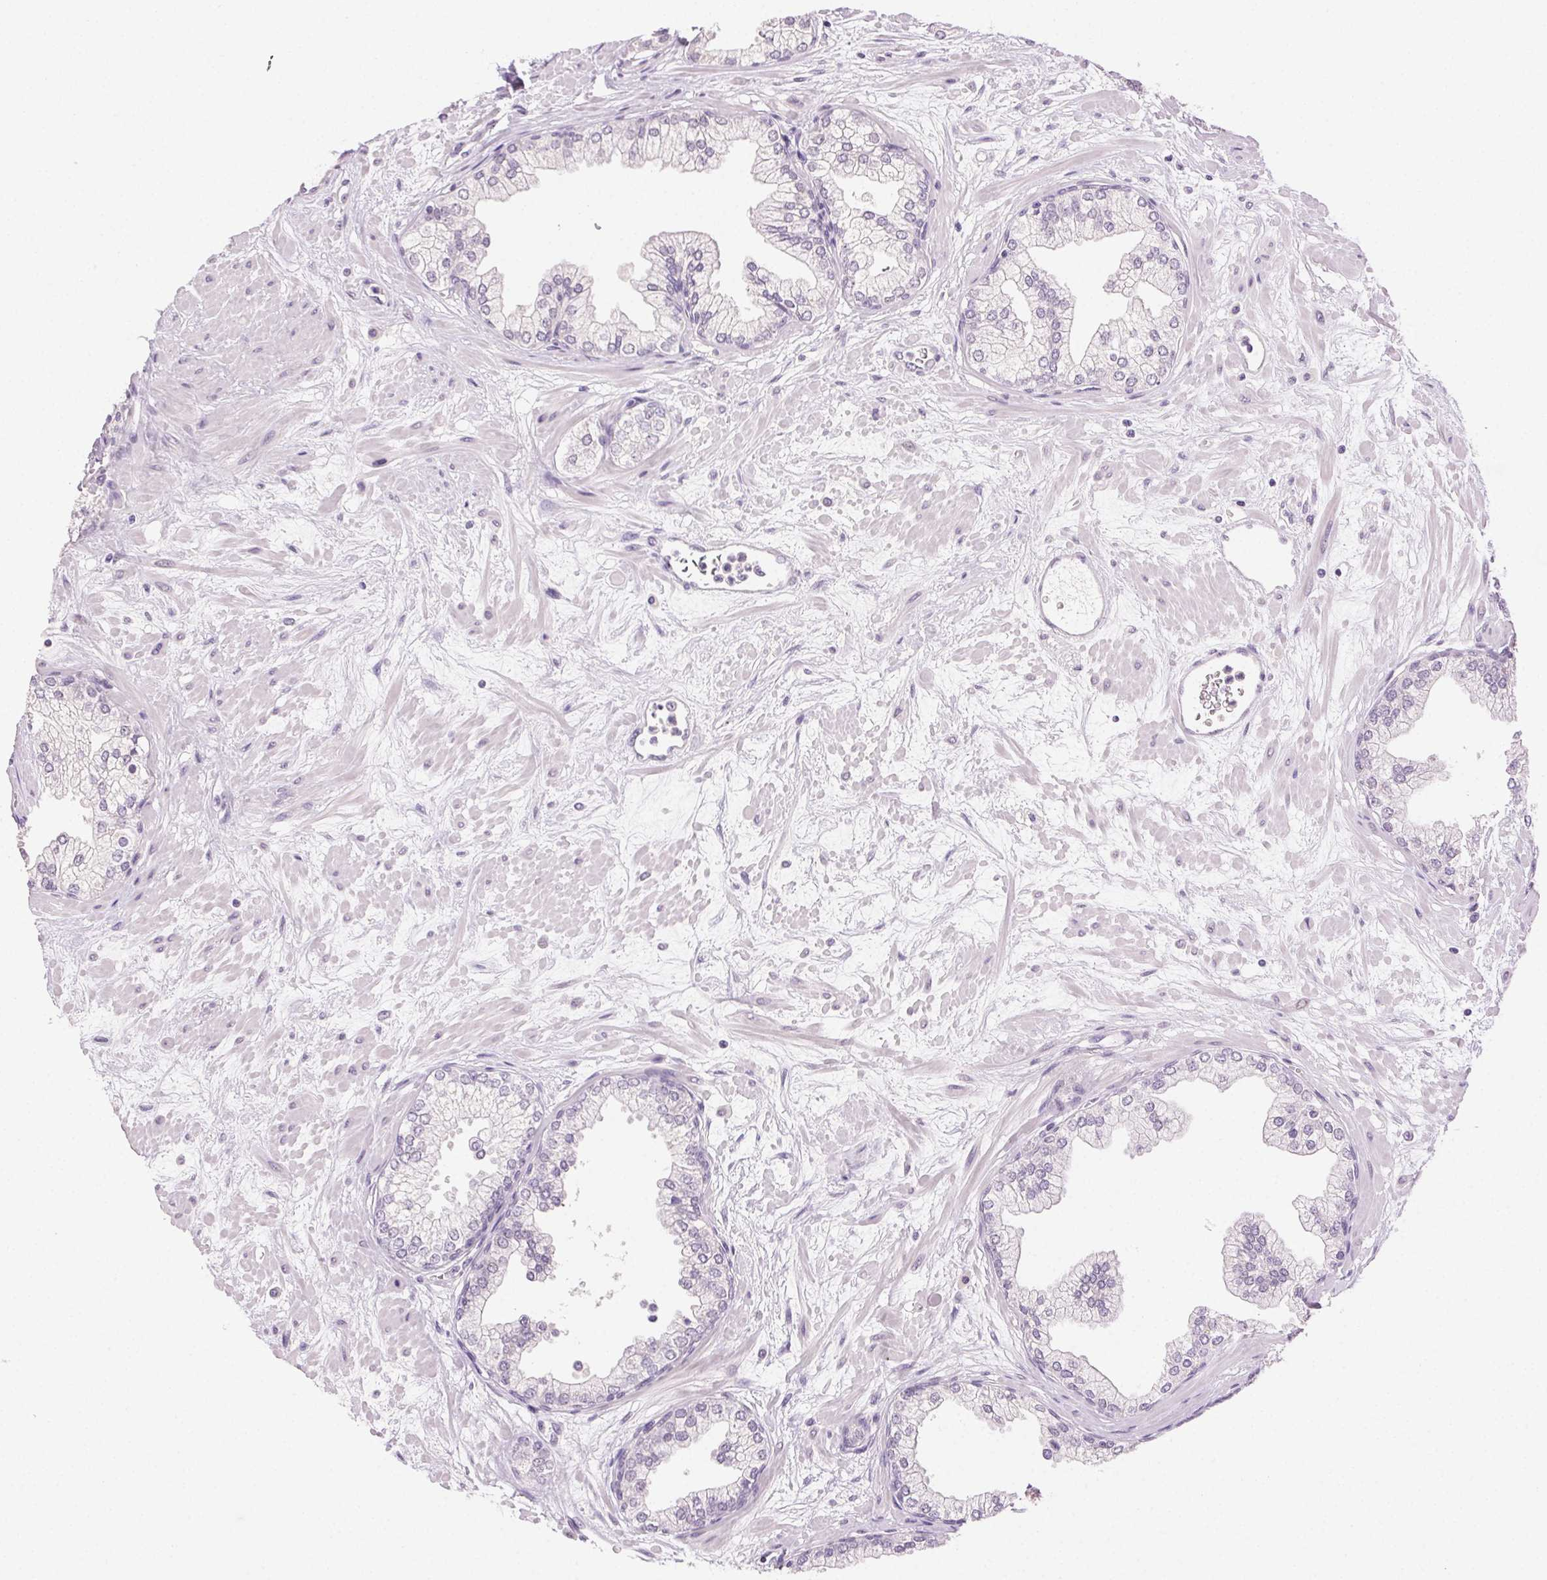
{"staining": {"intensity": "negative", "quantity": "none", "location": "none"}, "tissue": "prostate", "cell_type": "Glandular cells", "image_type": "normal", "snomed": [{"axis": "morphology", "description": "Normal tissue, NOS"}, {"axis": "topography", "description": "Prostate"}, {"axis": "topography", "description": "Peripheral nerve tissue"}], "caption": "DAB immunohistochemical staining of unremarkable human prostate displays no significant staining in glandular cells.", "gene": "CLDN10", "patient": {"sex": "male", "age": 61}}